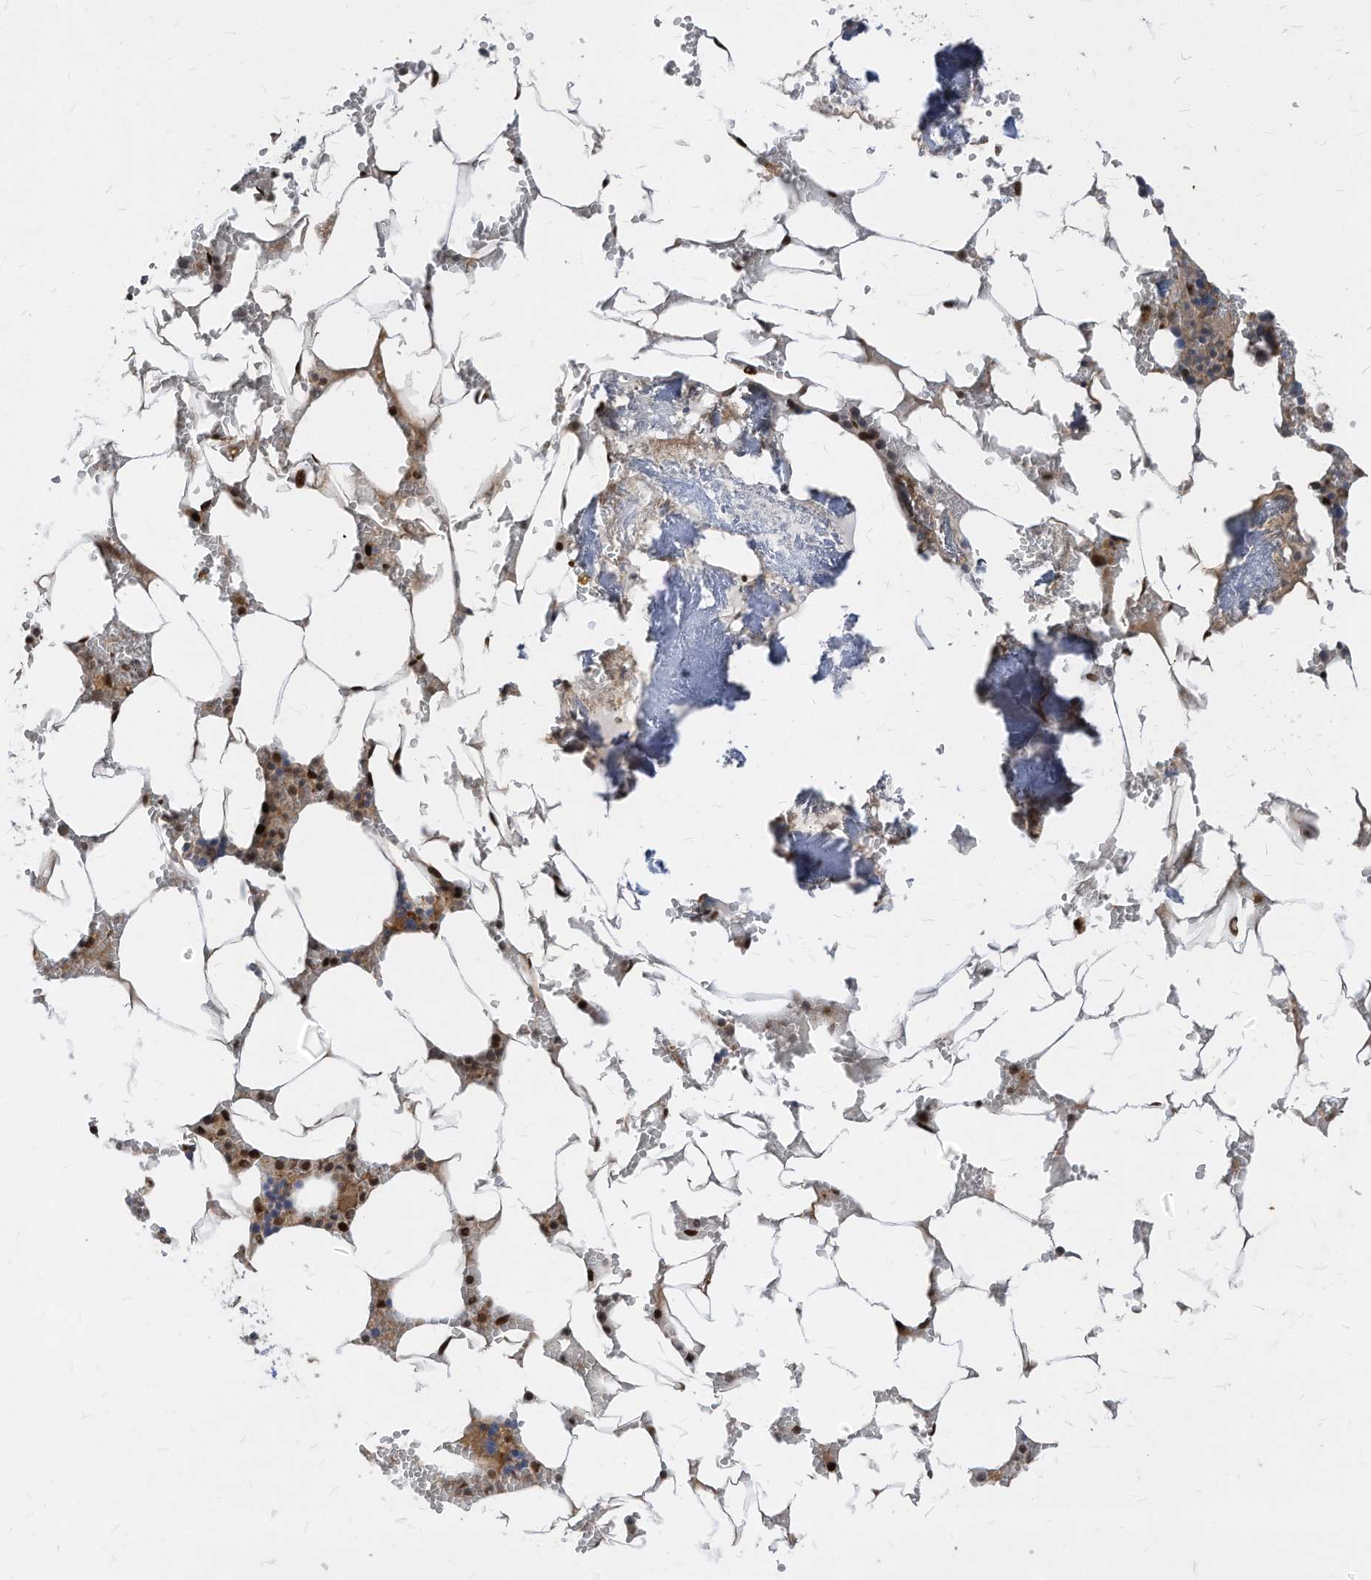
{"staining": {"intensity": "moderate", "quantity": "<25%", "location": "nuclear"}, "tissue": "bone marrow", "cell_type": "Hematopoietic cells", "image_type": "normal", "snomed": [{"axis": "morphology", "description": "Normal tissue, NOS"}, {"axis": "topography", "description": "Bone marrow"}], "caption": "Approximately <25% of hematopoietic cells in unremarkable human bone marrow reveal moderate nuclear protein expression as visualized by brown immunohistochemical staining.", "gene": "KPNB1", "patient": {"sex": "male", "age": 70}}